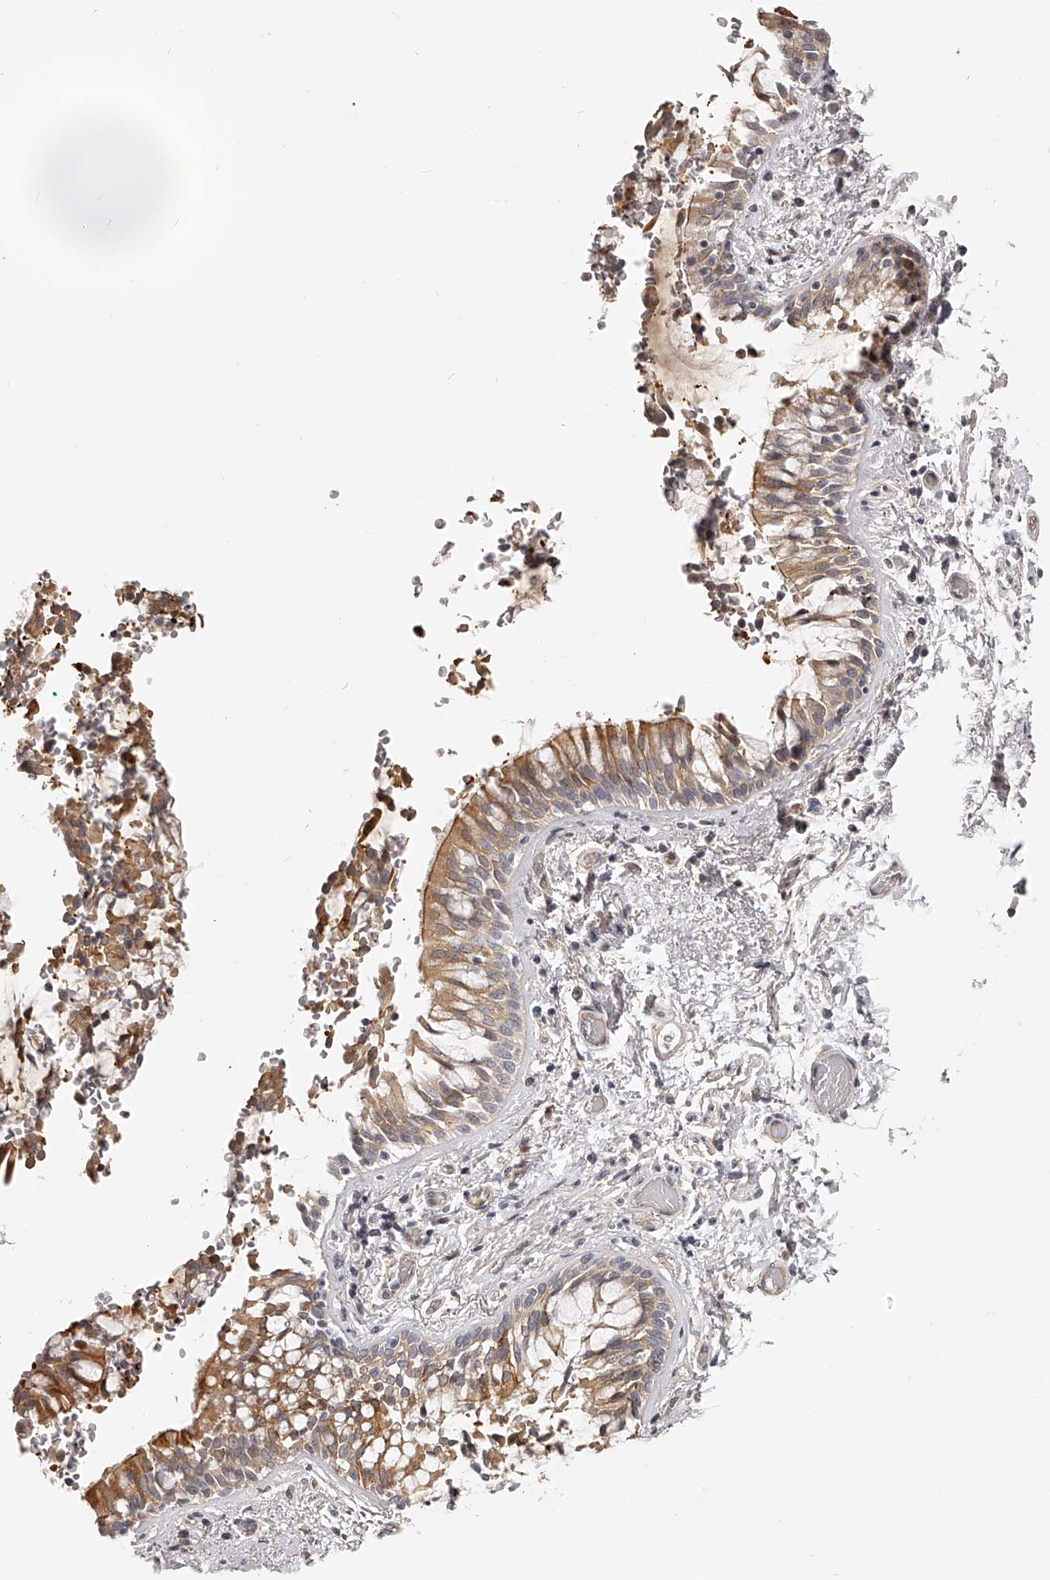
{"staining": {"intensity": "strong", "quantity": "25%-75%", "location": "cytoplasmic/membranous"}, "tissue": "bronchus", "cell_type": "Respiratory epithelial cells", "image_type": "normal", "snomed": [{"axis": "morphology", "description": "Normal tissue, NOS"}, {"axis": "morphology", "description": "Inflammation, NOS"}, {"axis": "topography", "description": "Cartilage tissue"}, {"axis": "topography", "description": "Bronchus"}, {"axis": "topography", "description": "Lung"}], "caption": "IHC (DAB (3,3'-diaminobenzidine)) staining of unremarkable bronchus displays strong cytoplasmic/membranous protein staining in approximately 25%-75% of respiratory epithelial cells. (brown staining indicates protein expression, while blue staining denotes nuclei).", "gene": "ZNF582", "patient": {"sex": "female", "age": 64}}